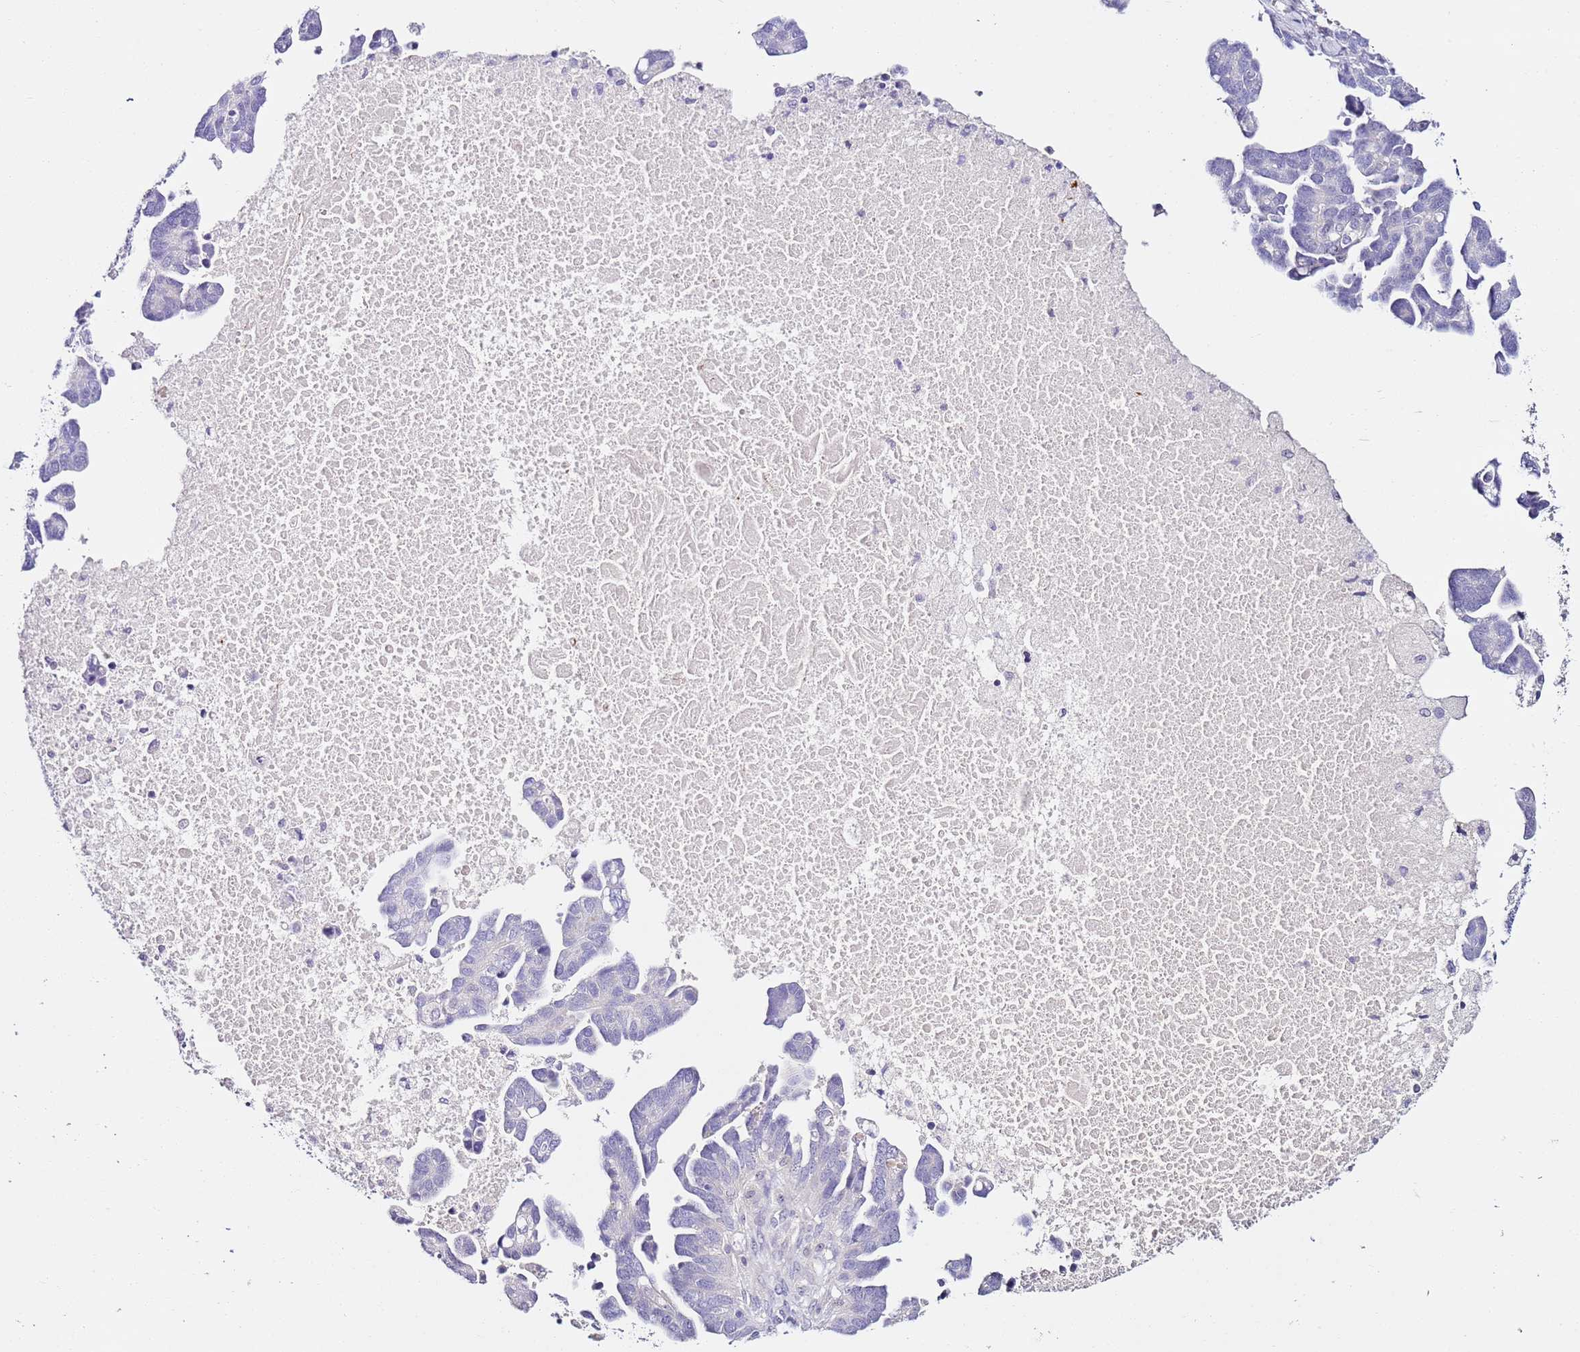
{"staining": {"intensity": "negative", "quantity": "none", "location": "none"}, "tissue": "ovarian cancer", "cell_type": "Tumor cells", "image_type": "cancer", "snomed": [{"axis": "morphology", "description": "Cystadenocarcinoma, serous, NOS"}, {"axis": "topography", "description": "Ovary"}], "caption": "This micrograph is of ovarian serous cystadenocarcinoma stained with immunohistochemistry (IHC) to label a protein in brown with the nuclei are counter-stained blue. There is no expression in tumor cells.", "gene": "HGD", "patient": {"sex": "female", "age": 54}}